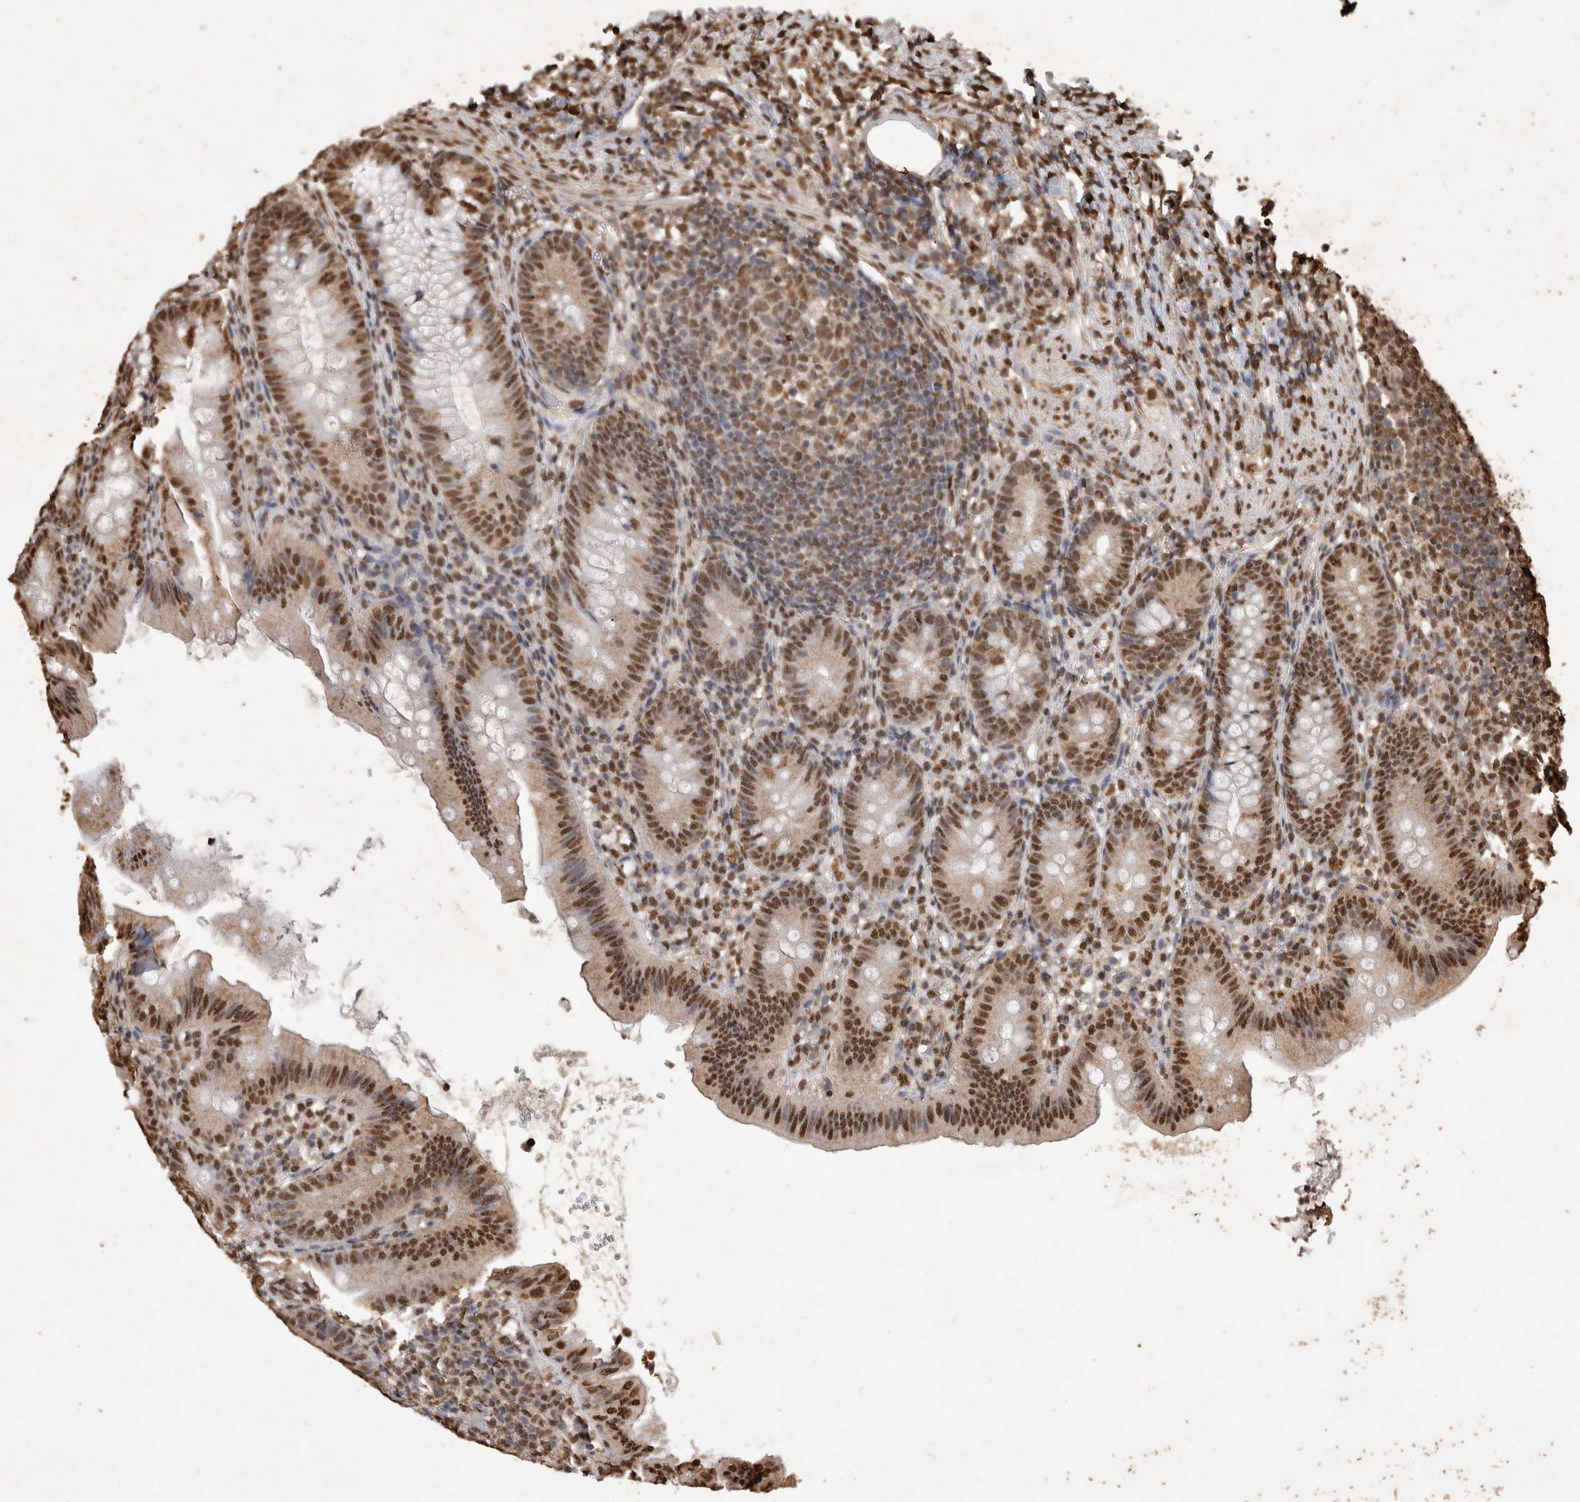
{"staining": {"intensity": "strong", "quantity": "25%-75%", "location": "nuclear"}, "tissue": "appendix", "cell_type": "Glandular cells", "image_type": "normal", "snomed": [{"axis": "morphology", "description": "Normal tissue, NOS"}, {"axis": "topography", "description": "Appendix"}], "caption": "Immunohistochemical staining of normal human appendix reveals 25%-75% levels of strong nuclear protein staining in approximately 25%-75% of glandular cells. (DAB IHC with brightfield microscopy, high magnification).", "gene": "OAS2", "patient": {"sex": "male", "age": 1}}